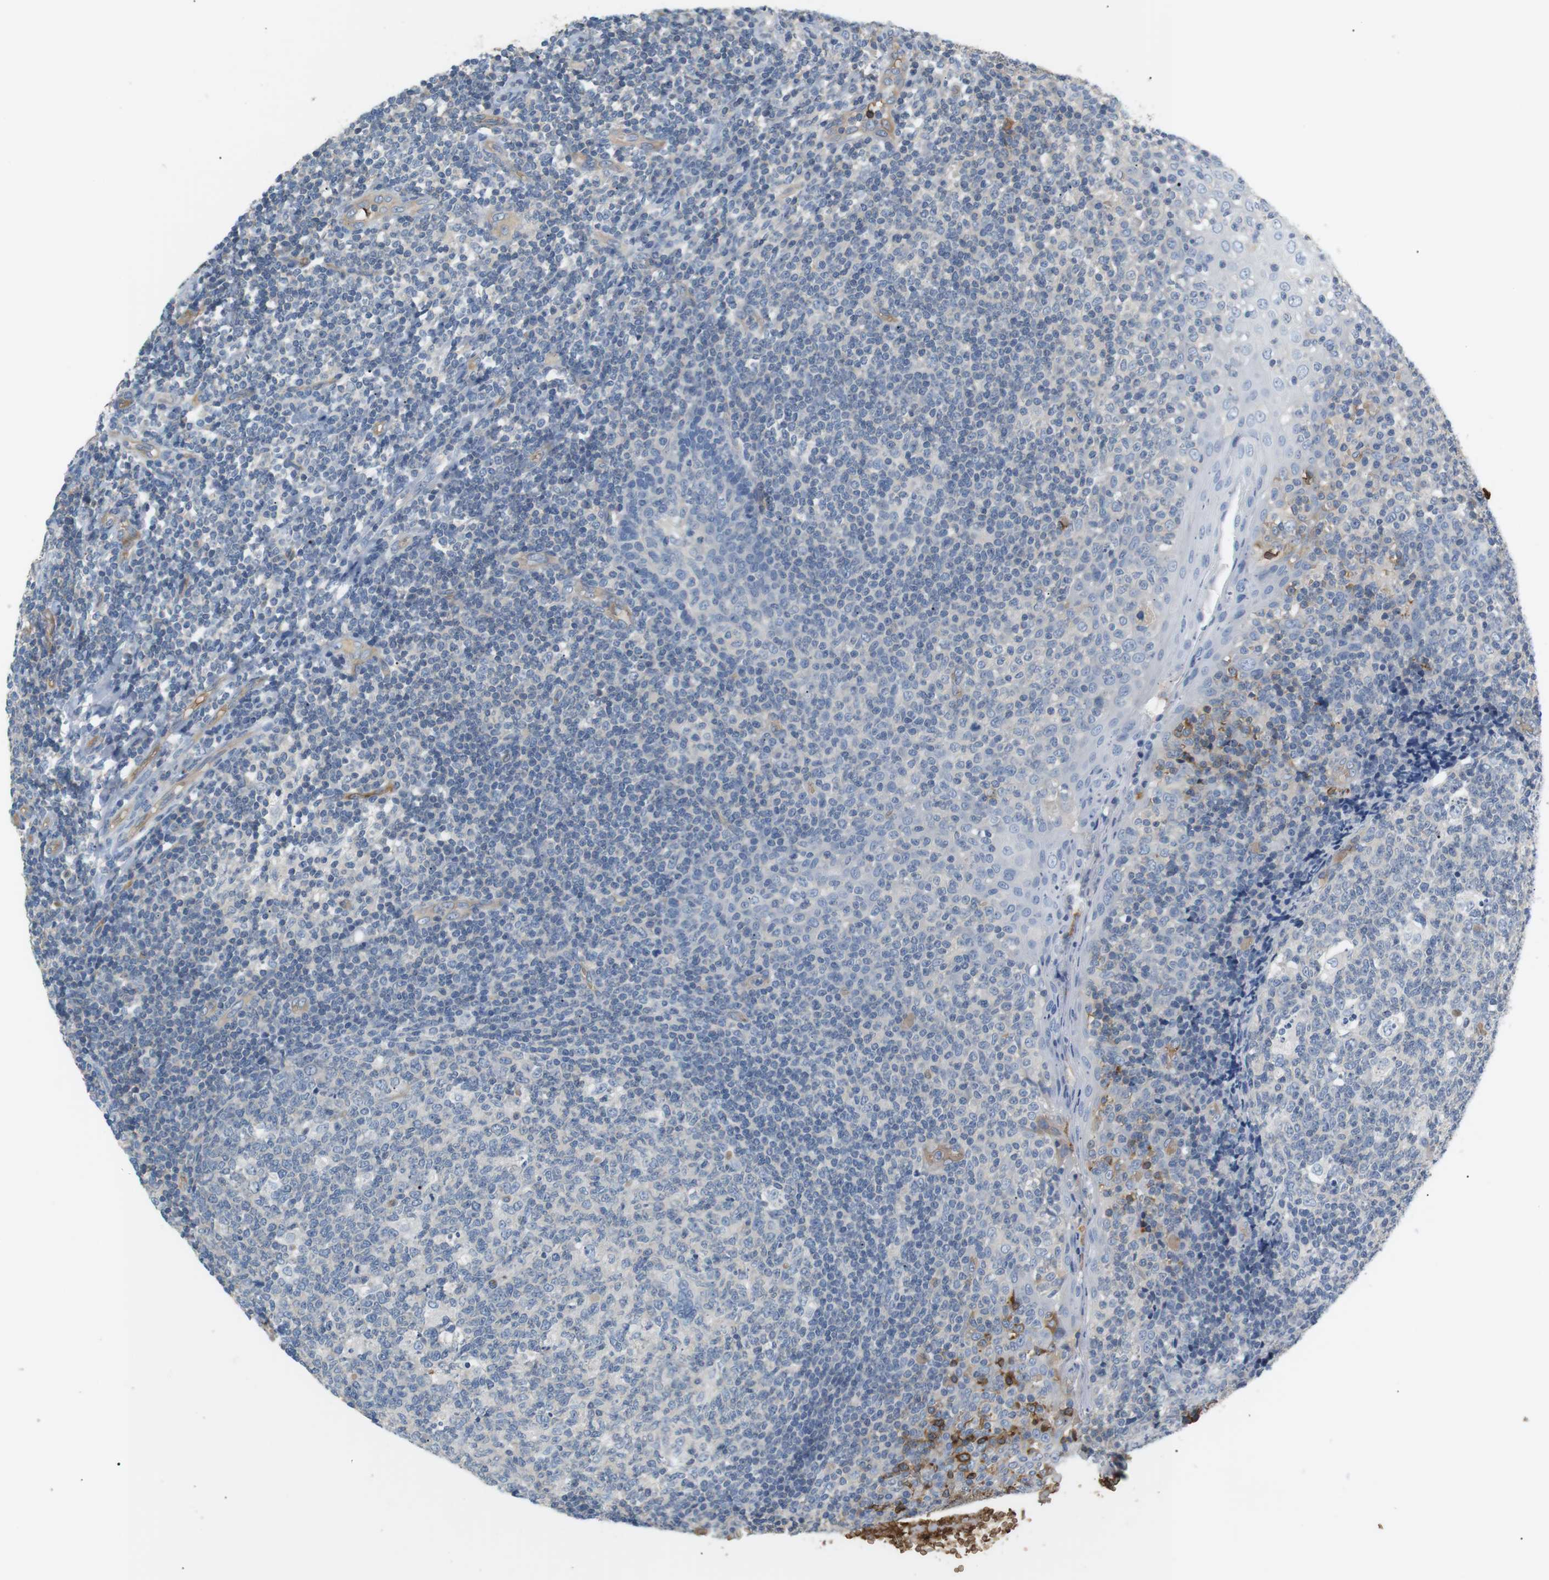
{"staining": {"intensity": "negative", "quantity": "none", "location": "none"}, "tissue": "tonsil", "cell_type": "Germinal center cells", "image_type": "normal", "snomed": [{"axis": "morphology", "description": "Normal tissue, NOS"}, {"axis": "topography", "description": "Tonsil"}], "caption": "Immunohistochemistry photomicrograph of unremarkable tonsil stained for a protein (brown), which demonstrates no positivity in germinal center cells. (DAB immunohistochemistry (IHC), high magnification).", "gene": "ADCY10", "patient": {"sex": "female", "age": 19}}